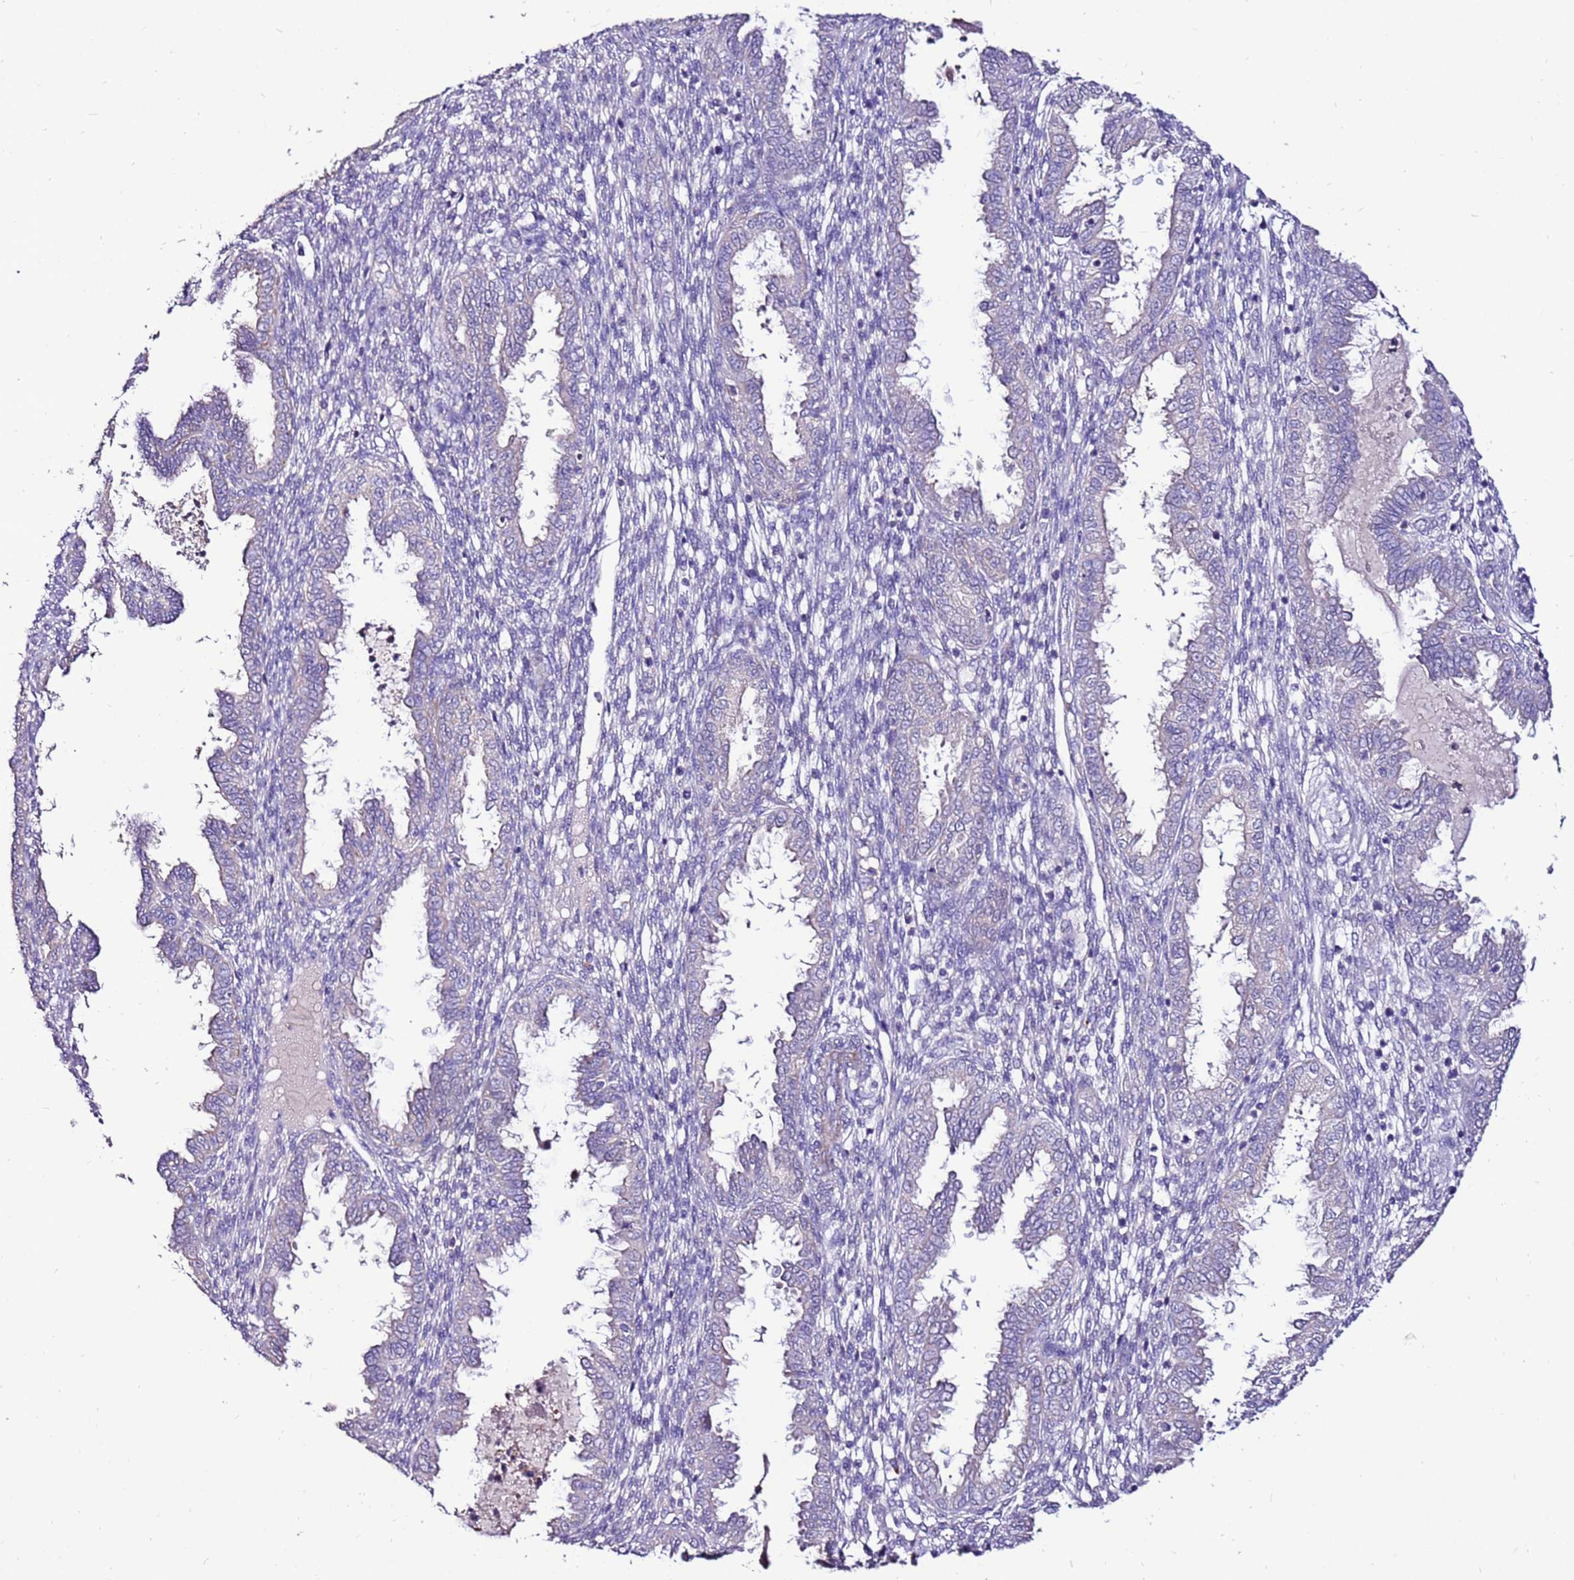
{"staining": {"intensity": "negative", "quantity": "none", "location": "none"}, "tissue": "endometrium", "cell_type": "Cells in endometrial stroma", "image_type": "normal", "snomed": [{"axis": "morphology", "description": "Normal tissue, NOS"}, {"axis": "topography", "description": "Endometrium"}], "caption": "IHC of normal human endometrium exhibits no staining in cells in endometrial stroma.", "gene": "TMEM106C", "patient": {"sex": "female", "age": 33}}